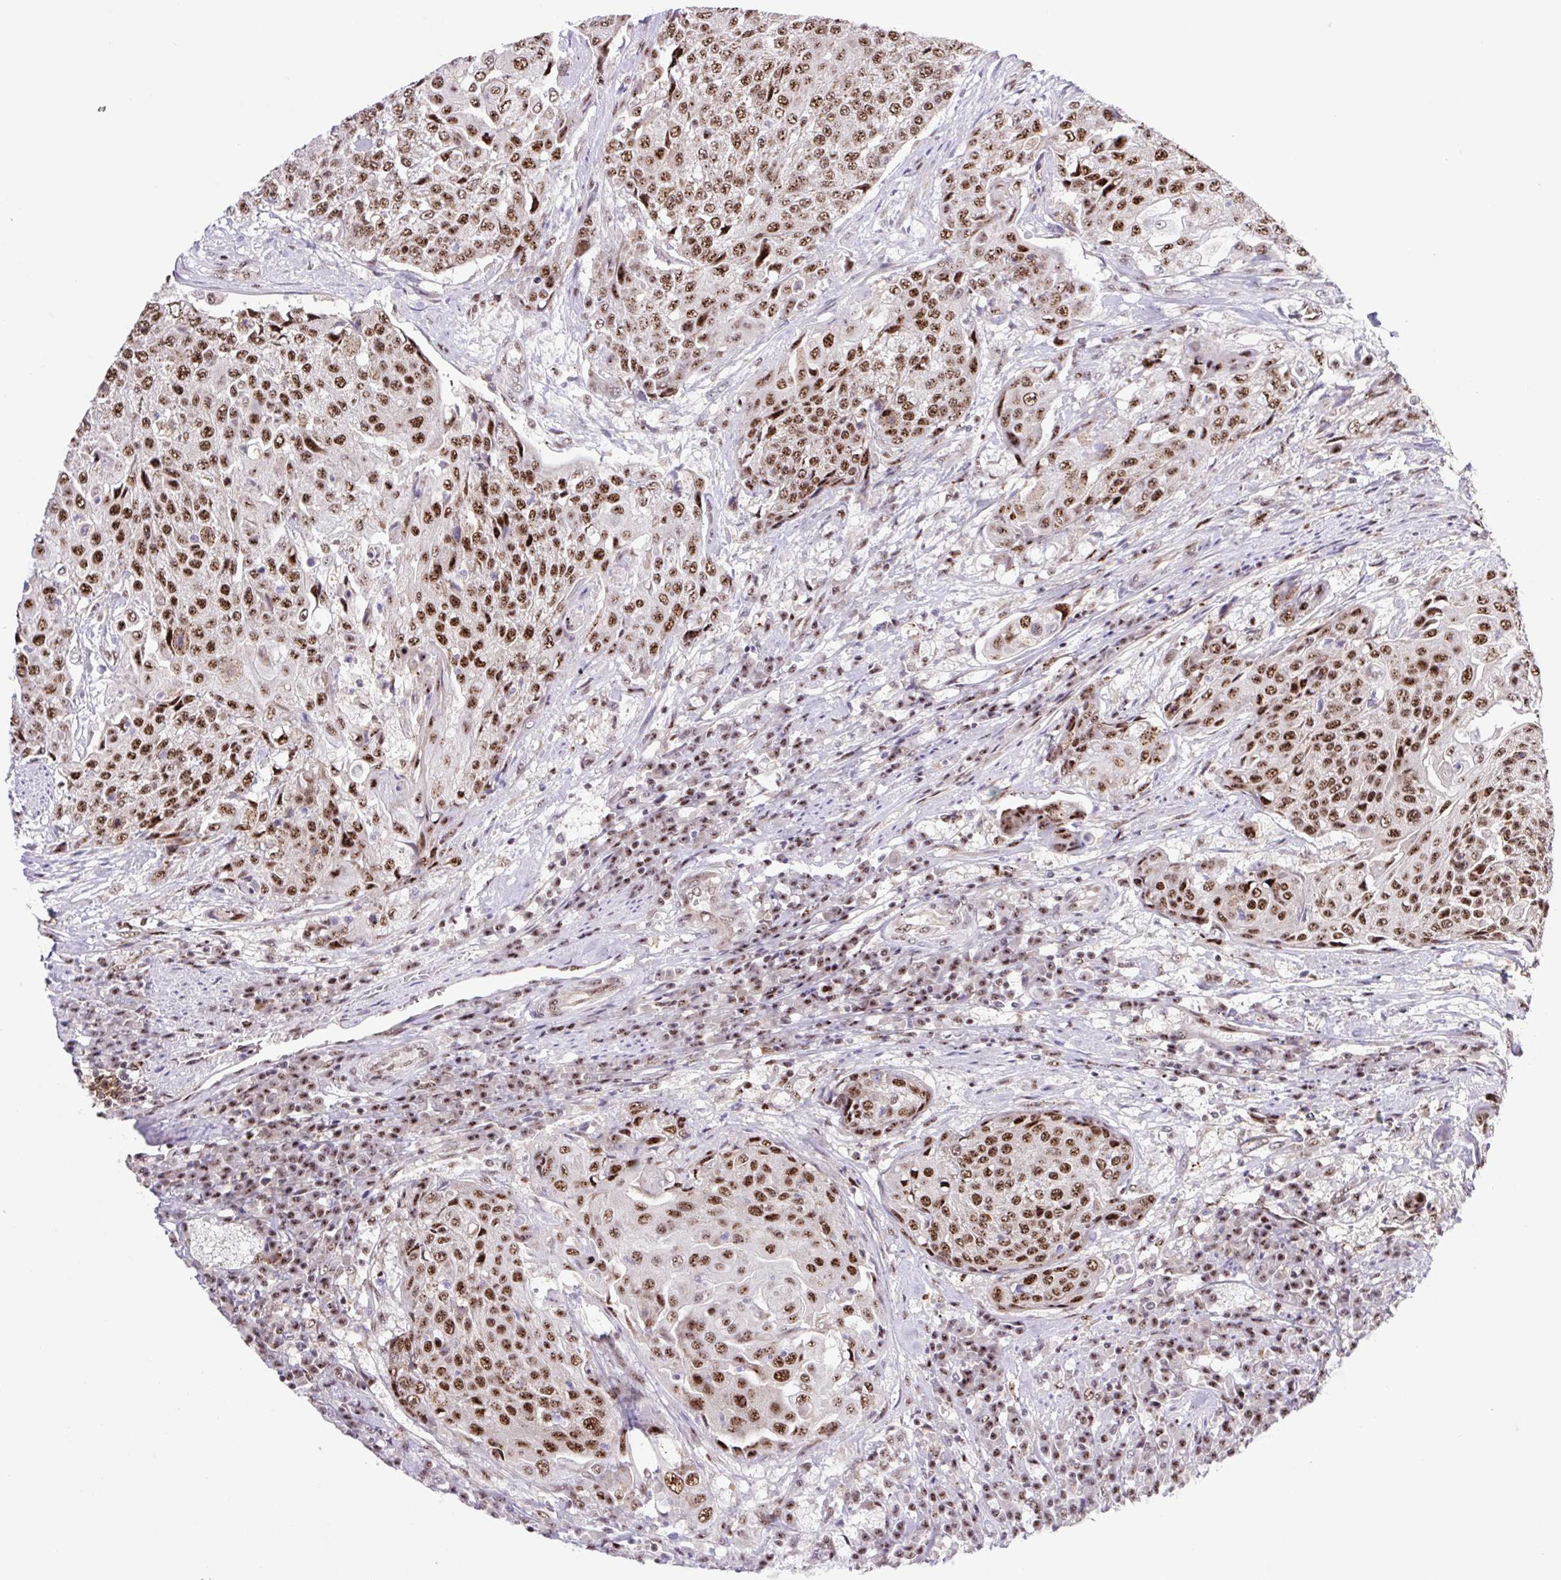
{"staining": {"intensity": "moderate", "quantity": ">75%", "location": "nuclear"}, "tissue": "urothelial cancer", "cell_type": "Tumor cells", "image_type": "cancer", "snomed": [{"axis": "morphology", "description": "Urothelial carcinoma, High grade"}, {"axis": "topography", "description": "Urinary bladder"}], "caption": "Immunohistochemistry (IHC) micrograph of neoplastic tissue: human urothelial cancer stained using IHC reveals medium levels of moderate protein expression localized specifically in the nuclear of tumor cells, appearing as a nuclear brown color.", "gene": "ERG", "patient": {"sex": "female", "age": 63}}